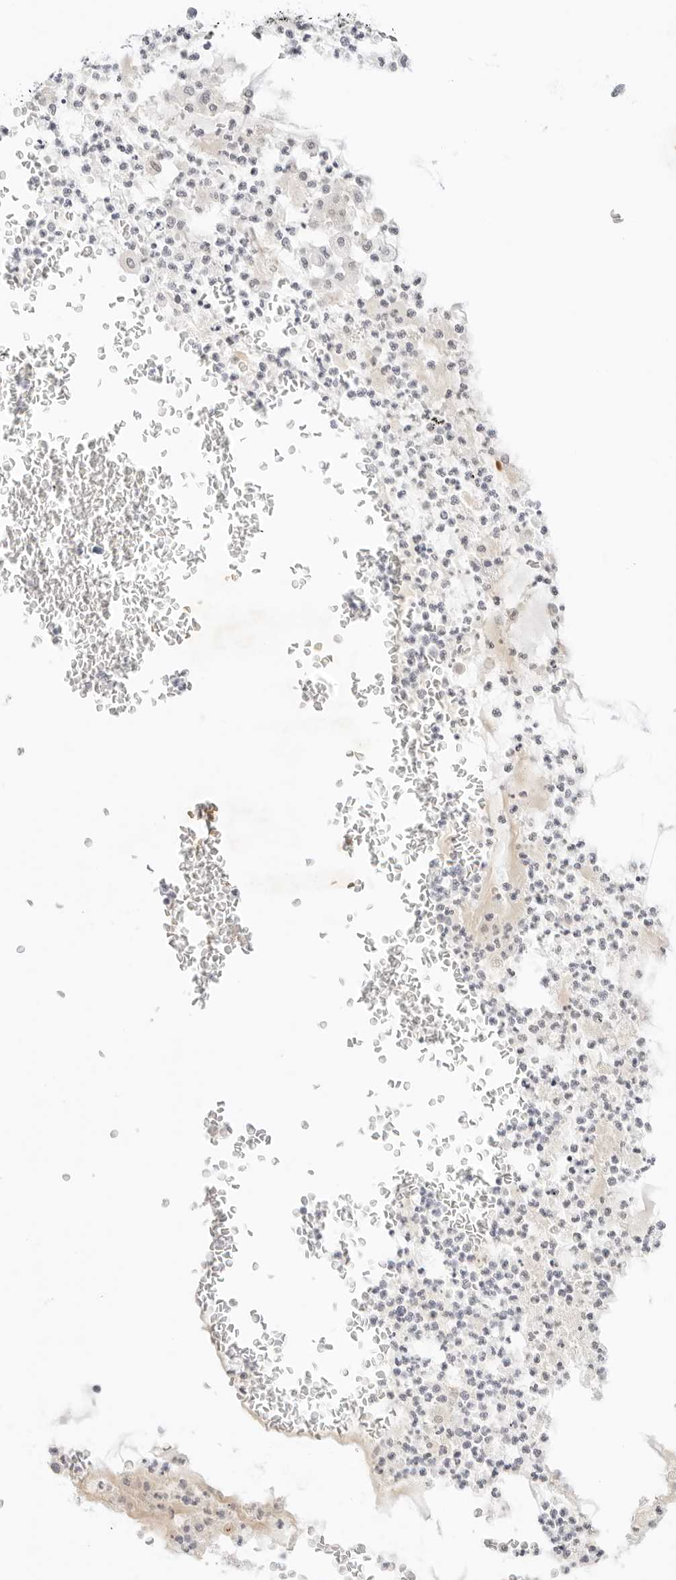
{"staining": {"intensity": "negative", "quantity": "none", "location": "none"}, "tissue": "lung cancer", "cell_type": "Tumor cells", "image_type": "cancer", "snomed": [{"axis": "morphology", "description": "Adenocarcinoma, NOS"}, {"axis": "topography", "description": "Lung"}], "caption": "Immunohistochemistry photomicrograph of neoplastic tissue: adenocarcinoma (lung) stained with DAB (3,3'-diaminobenzidine) demonstrates no significant protein staining in tumor cells. Brightfield microscopy of immunohistochemistry stained with DAB (3,3'-diaminobenzidine) (brown) and hematoxylin (blue), captured at high magnification.", "gene": "XKR4", "patient": {"sex": "female", "age": 70}}